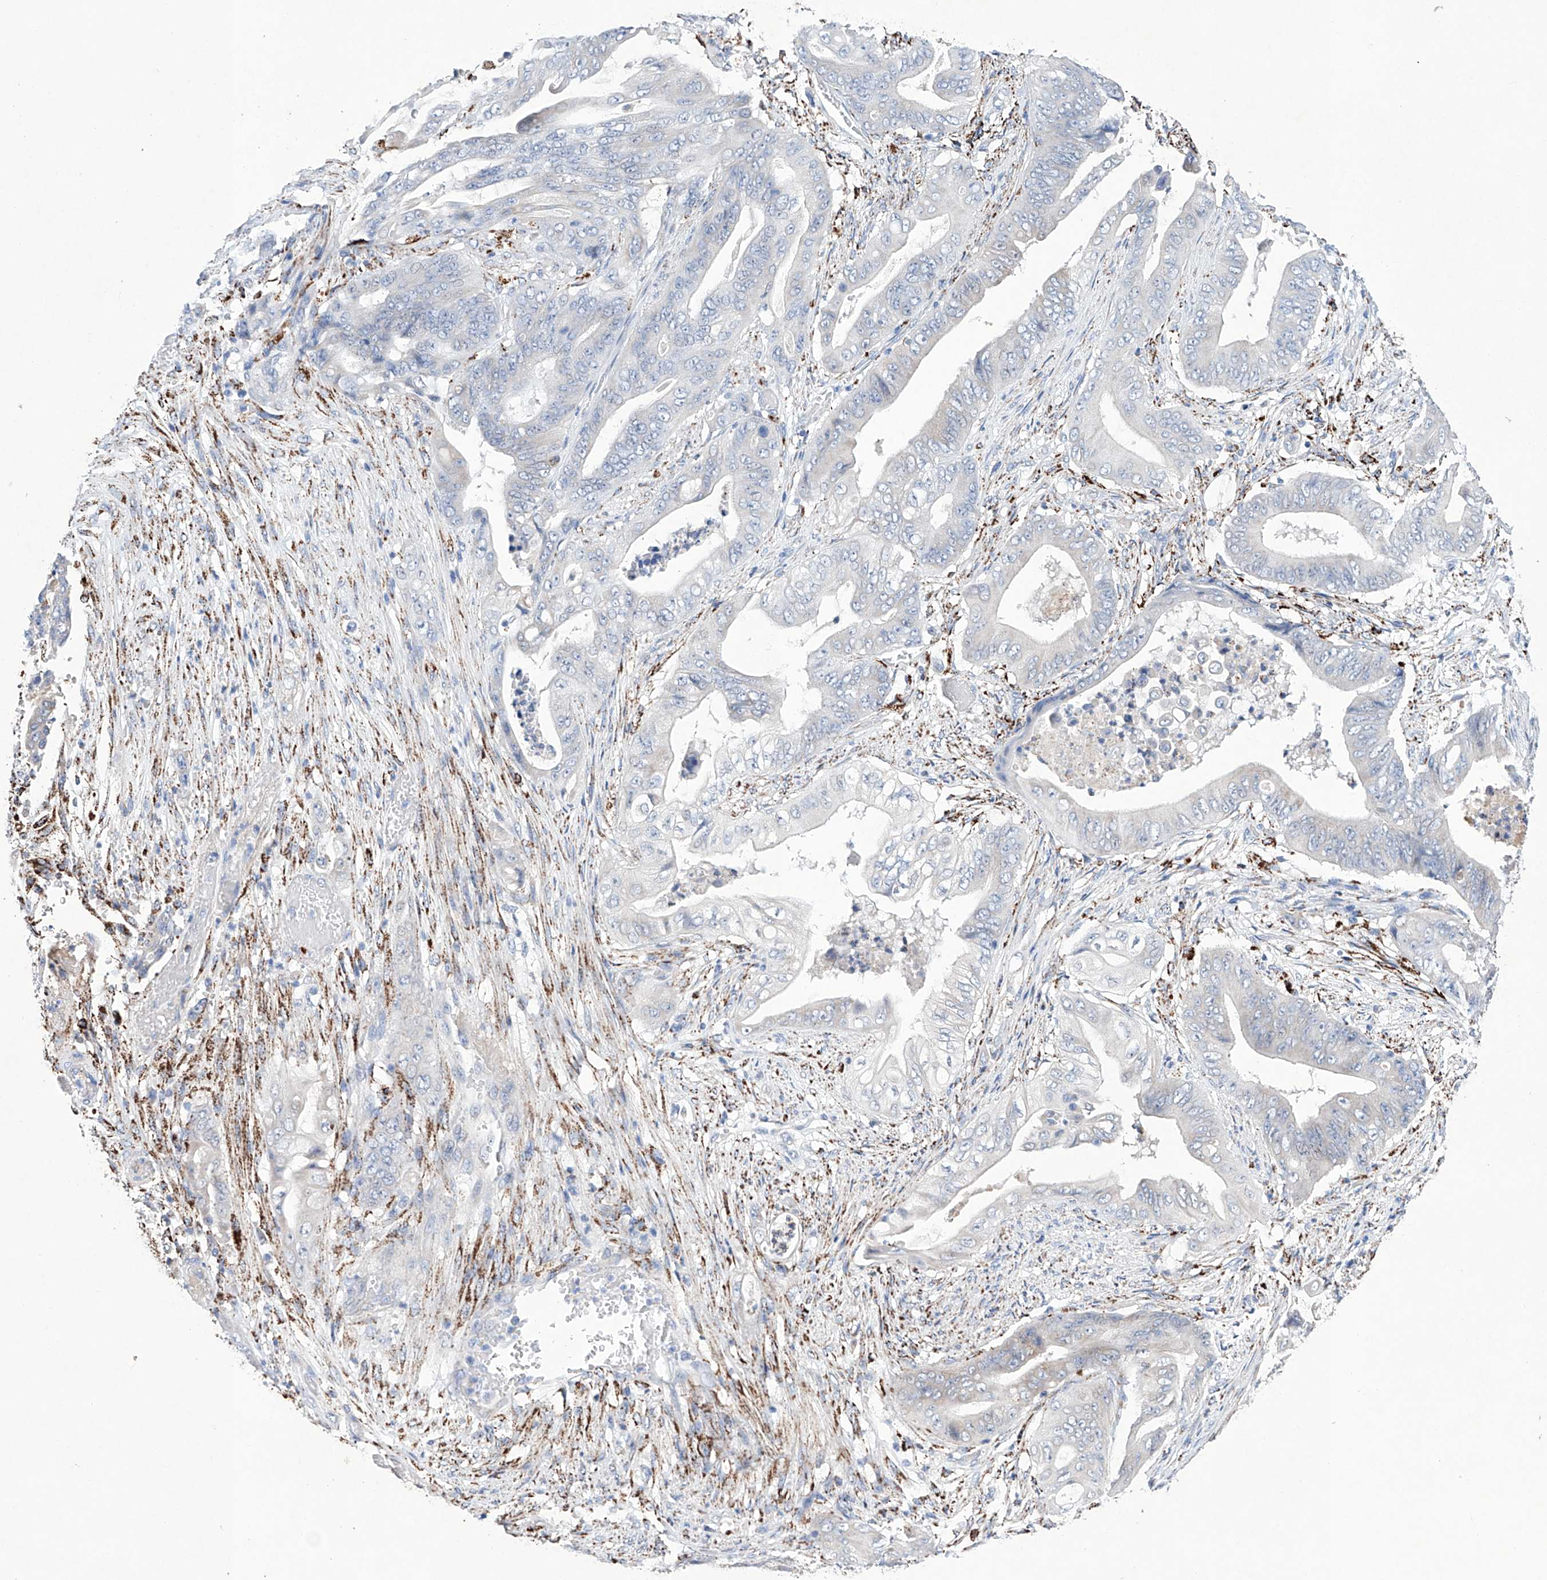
{"staining": {"intensity": "negative", "quantity": "none", "location": "none"}, "tissue": "stomach cancer", "cell_type": "Tumor cells", "image_type": "cancer", "snomed": [{"axis": "morphology", "description": "Adenocarcinoma, NOS"}, {"axis": "topography", "description": "Stomach"}], "caption": "The histopathology image shows no significant expression in tumor cells of stomach adenocarcinoma.", "gene": "NRROS", "patient": {"sex": "female", "age": 73}}